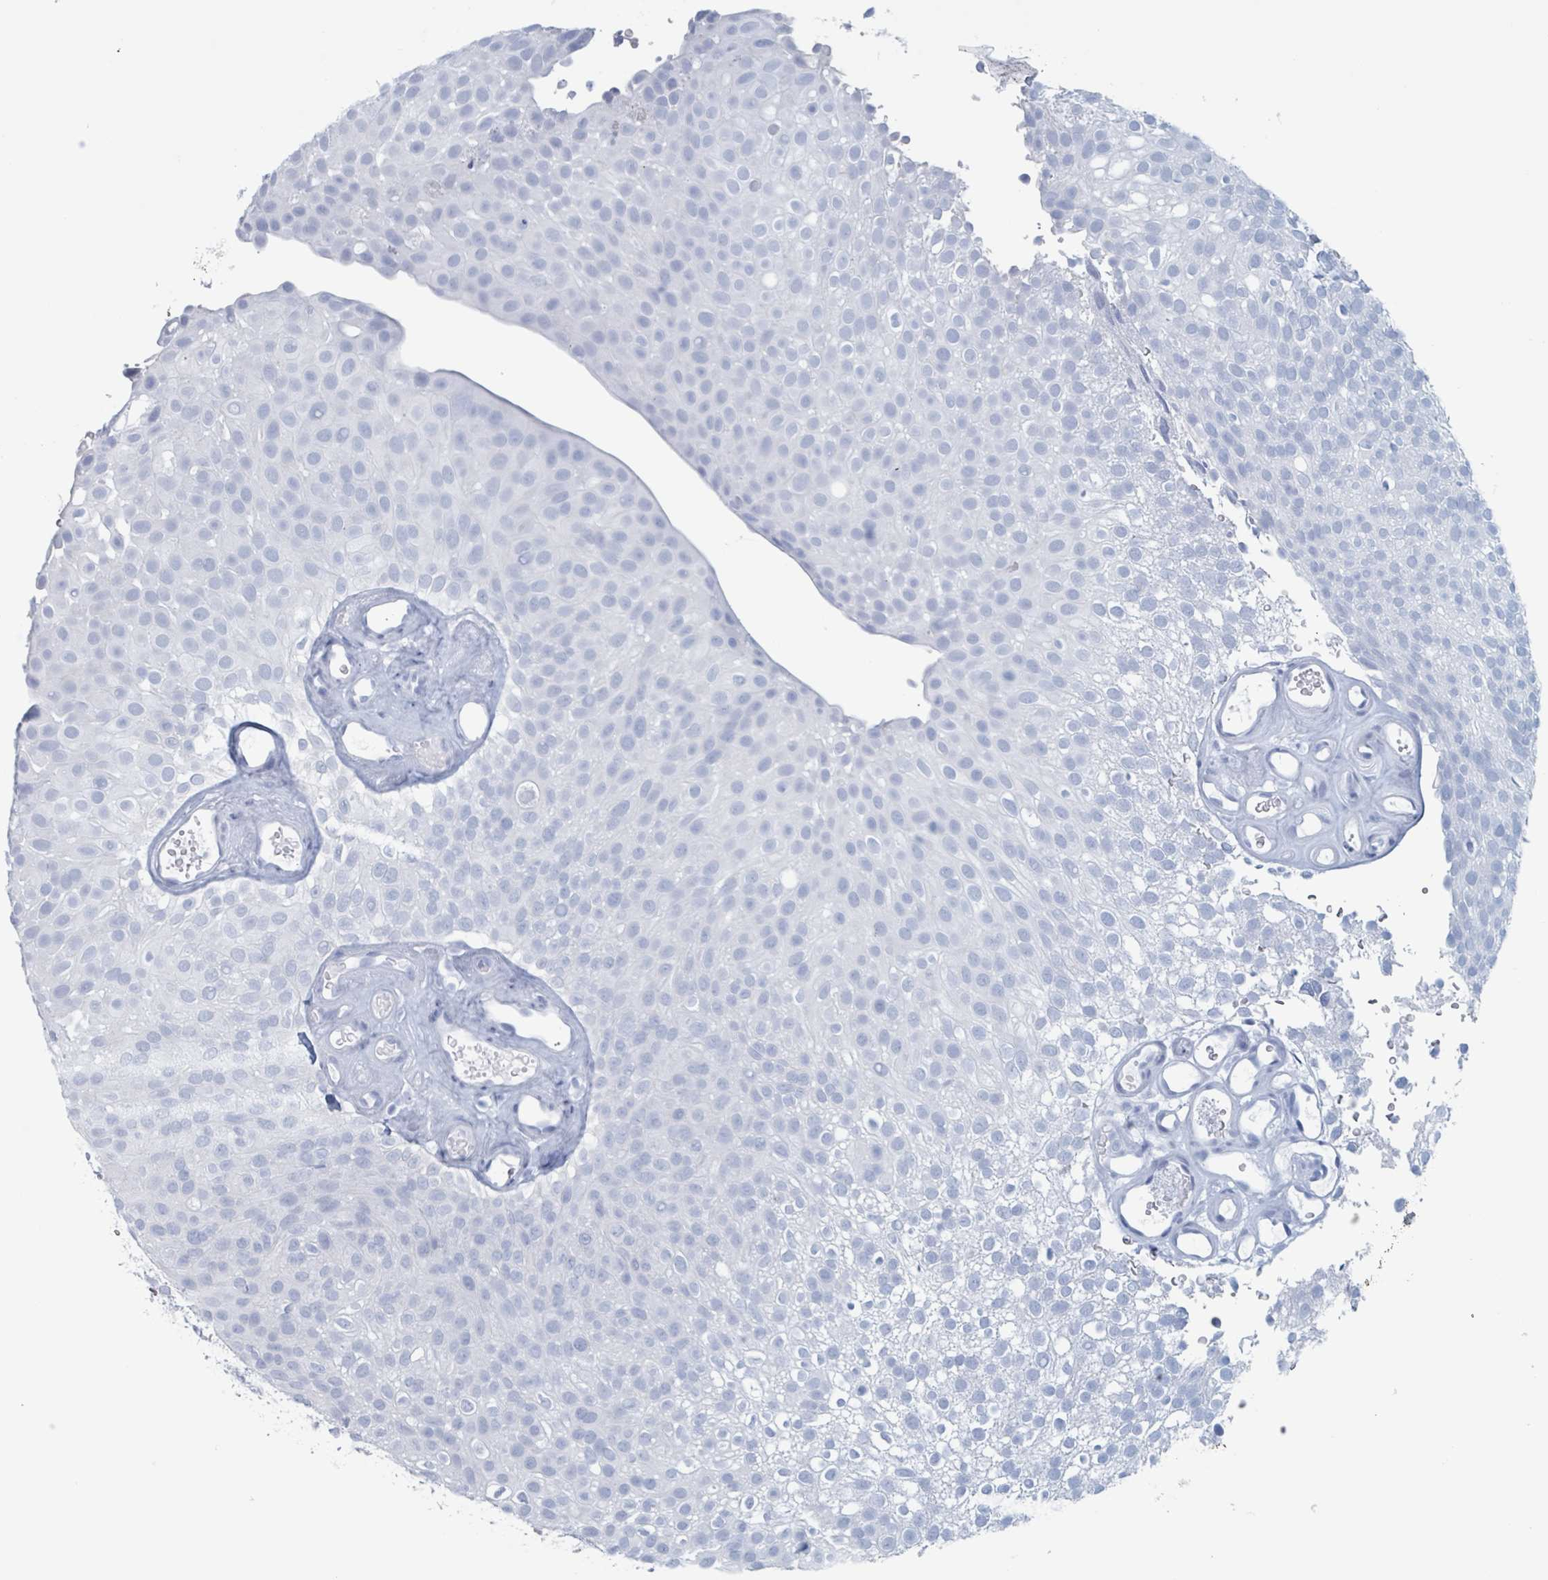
{"staining": {"intensity": "negative", "quantity": "none", "location": "none"}, "tissue": "urothelial cancer", "cell_type": "Tumor cells", "image_type": "cancer", "snomed": [{"axis": "morphology", "description": "Urothelial carcinoma, Low grade"}, {"axis": "topography", "description": "Urinary bladder"}], "caption": "There is no significant expression in tumor cells of urothelial cancer.", "gene": "KLK4", "patient": {"sex": "male", "age": 78}}